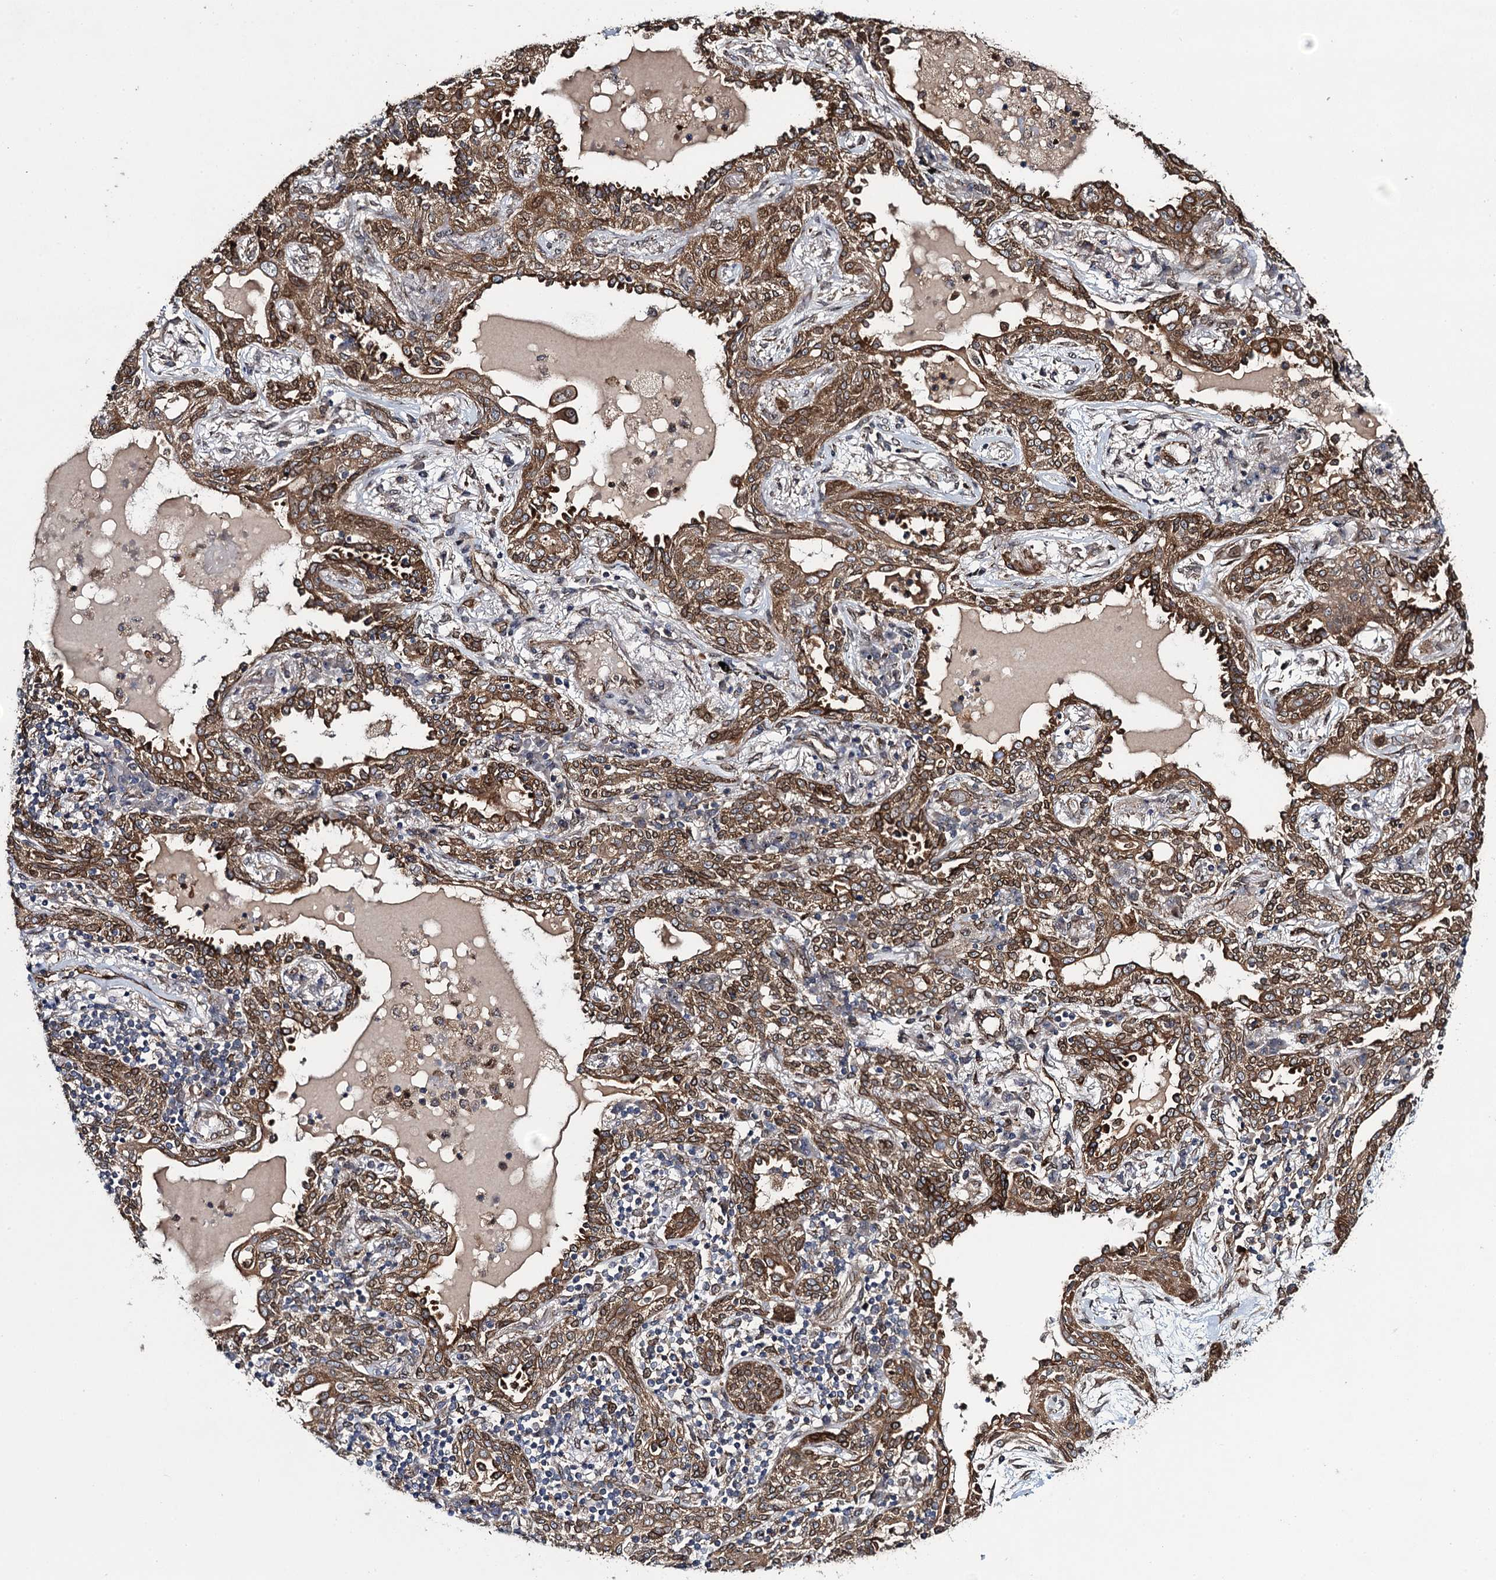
{"staining": {"intensity": "moderate", "quantity": ">75%", "location": "cytoplasmic/membranous,nuclear"}, "tissue": "lung cancer", "cell_type": "Tumor cells", "image_type": "cancer", "snomed": [{"axis": "morphology", "description": "Squamous cell carcinoma, NOS"}, {"axis": "topography", "description": "Lung"}], "caption": "Immunohistochemistry (IHC) of lung cancer shows medium levels of moderate cytoplasmic/membranous and nuclear staining in approximately >75% of tumor cells.", "gene": "EVX2", "patient": {"sex": "female", "age": 70}}